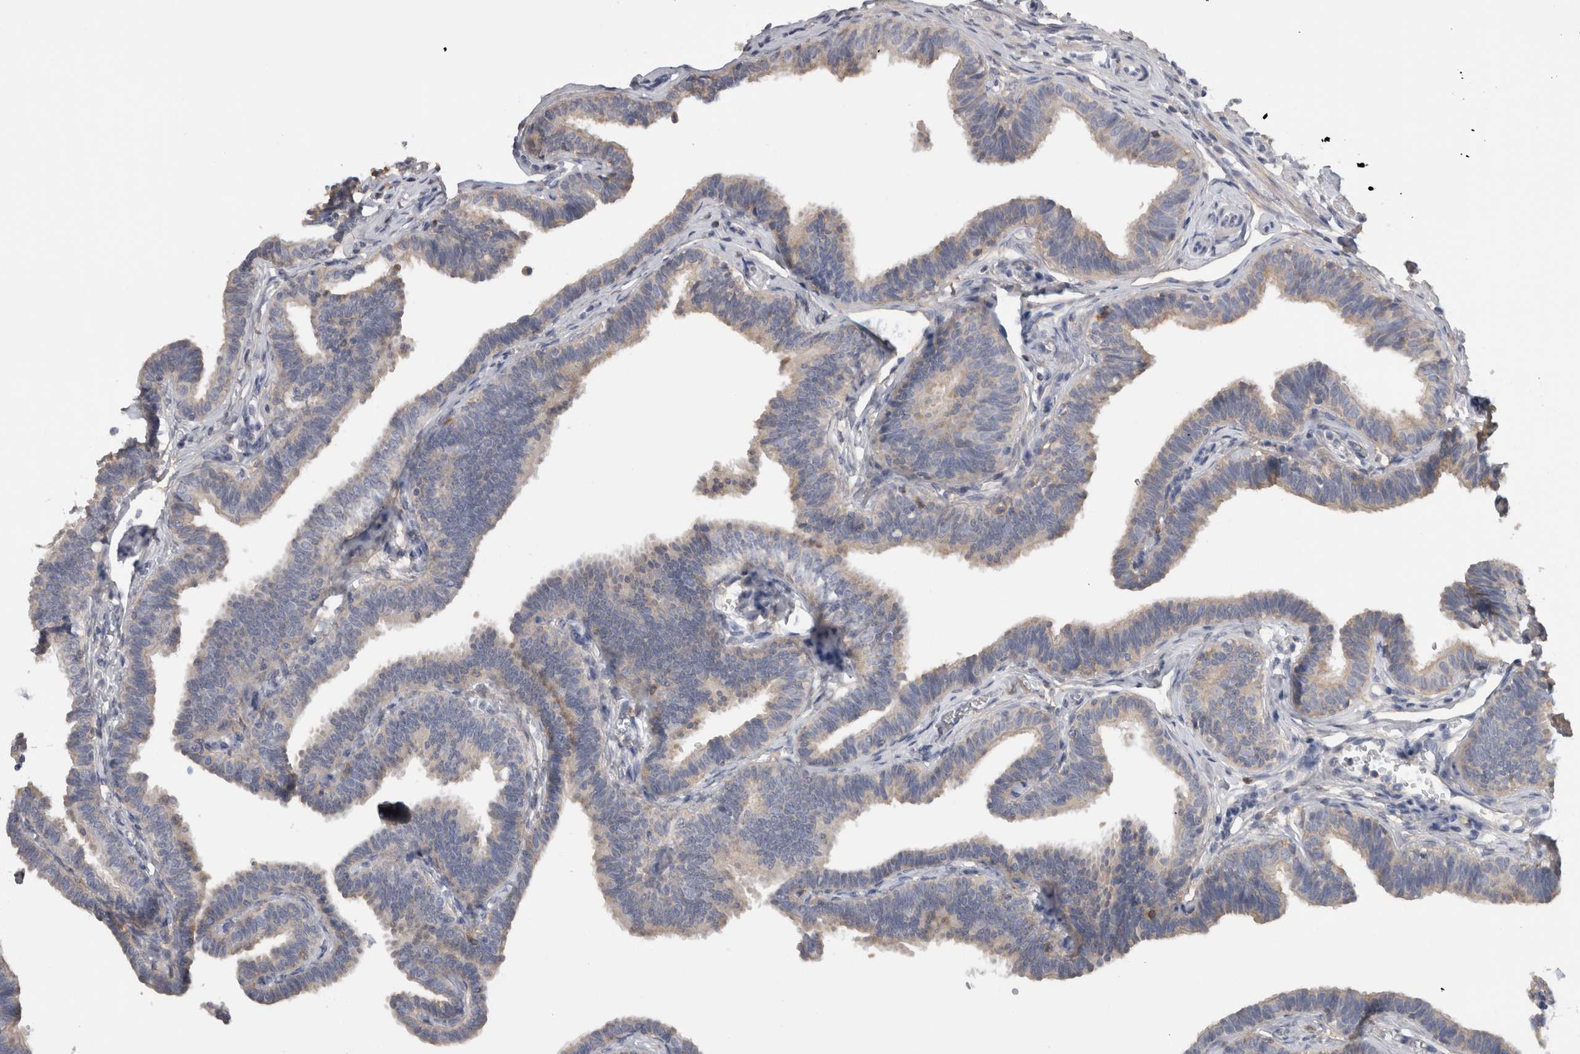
{"staining": {"intensity": "weak", "quantity": ">75%", "location": "cytoplasmic/membranous"}, "tissue": "fallopian tube", "cell_type": "Glandular cells", "image_type": "normal", "snomed": [{"axis": "morphology", "description": "Normal tissue, NOS"}, {"axis": "topography", "description": "Fallopian tube"}, {"axis": "topography", "description": "Ovary"}], "caption": "A high-resolution image shows immunohistochemistry (IHC) staining of normal fallopian tube, which reveals weak cytoplasmic/membranous expression in about >75% of glandular cells. Immunohistochemistry stains the protein in brown and the nuclei are stained blue.", "gene": "SCRN1", "patient": {"sex": "female", "age": 23}}